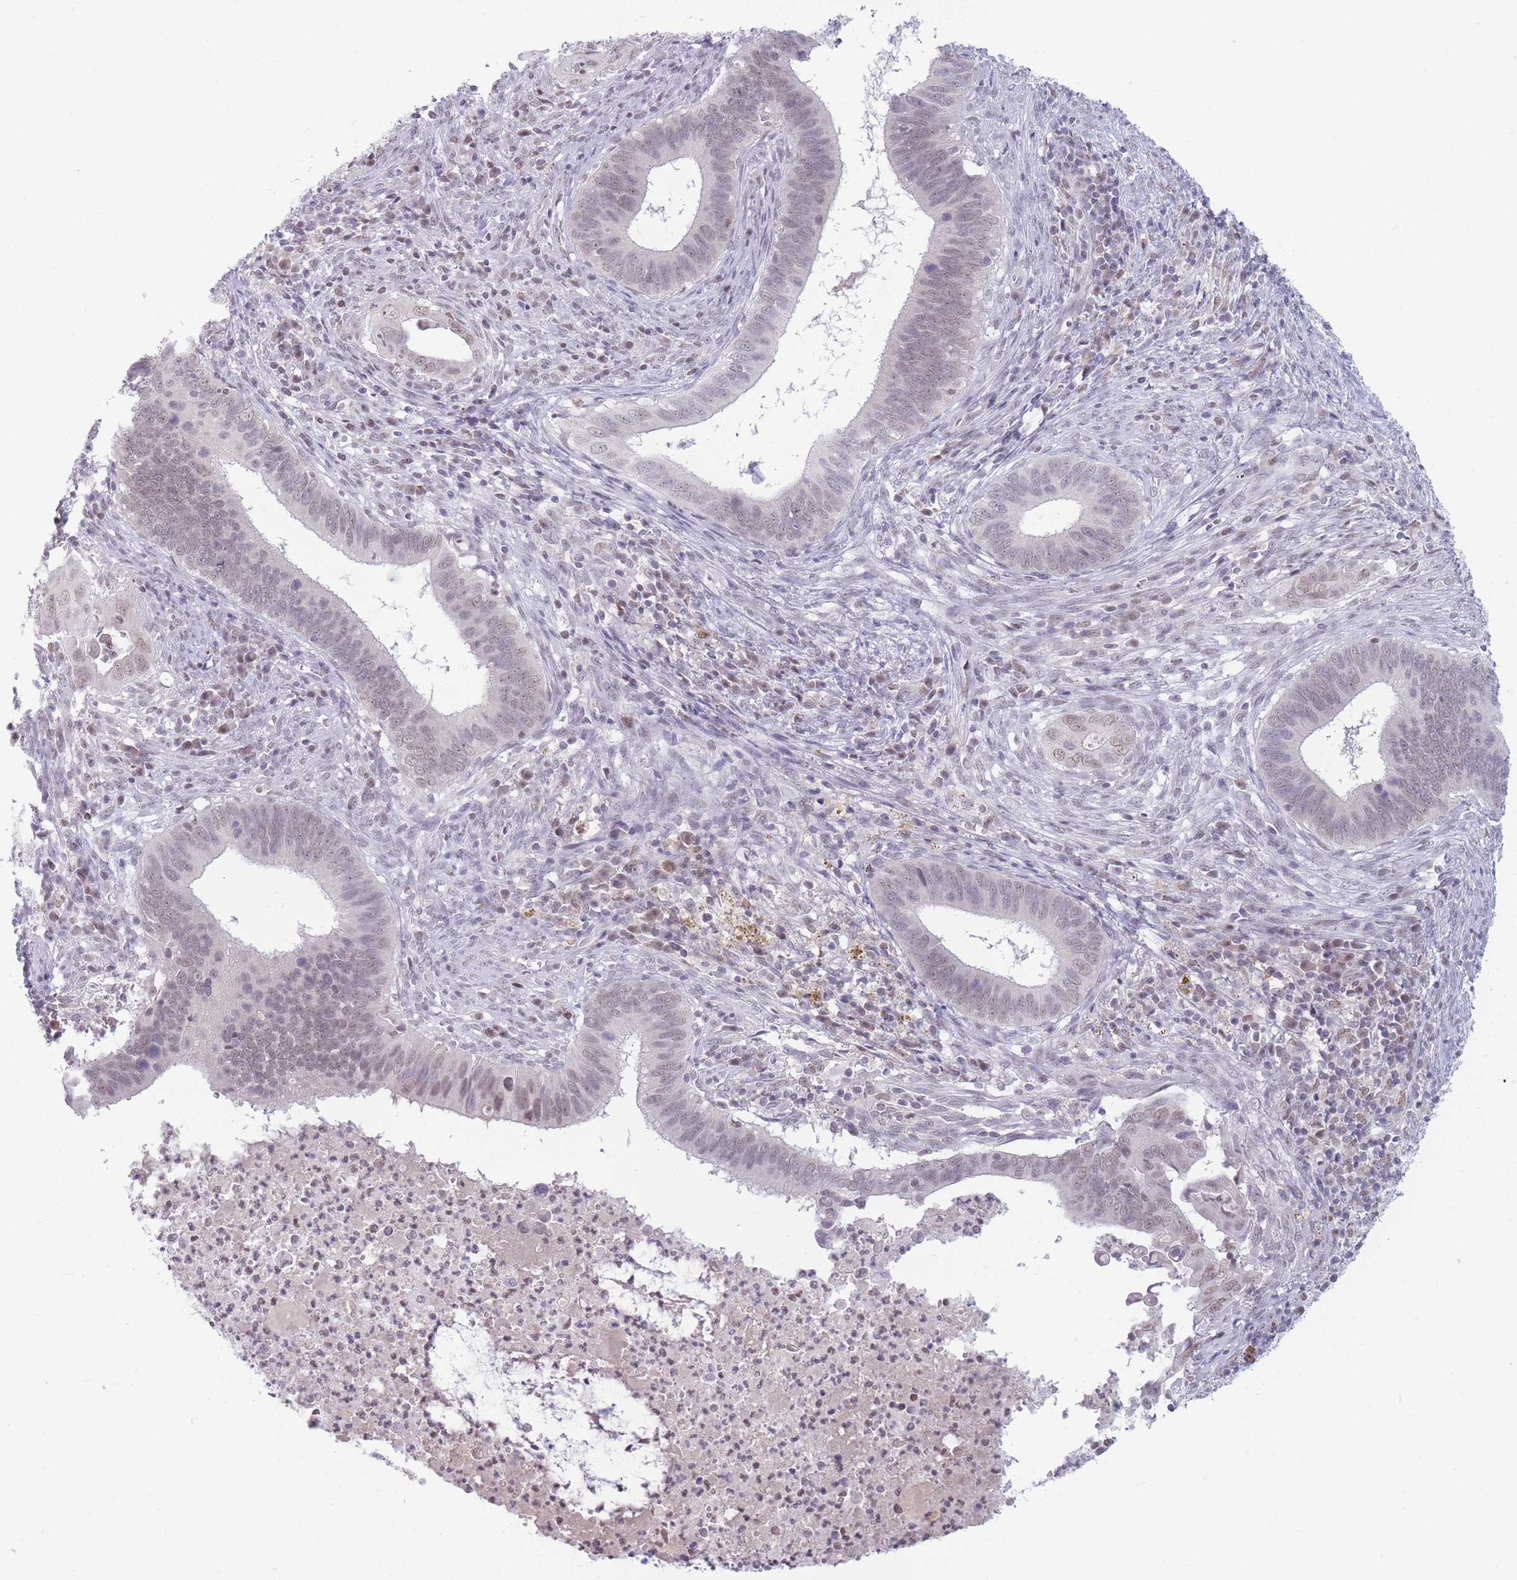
{"staining": {"intensity": "weak", "quantity": "<25%", "location": "nuclear"}, "tissue": "cervical cancer", "cell_type": "Tumor cells", "image_type": "cancer", "snomed": [{"axis": "morphology", "description": "Adenocarcinoma, NOS"}, {"axis": "topography", "description": "Cervix"}], "caption": "DAB immunohistochemical staining of cervical cancer exhibits no significant expression in tumor cells.", "gene": "ARID3B", "patient": {"sex": "female", "age": 42}}